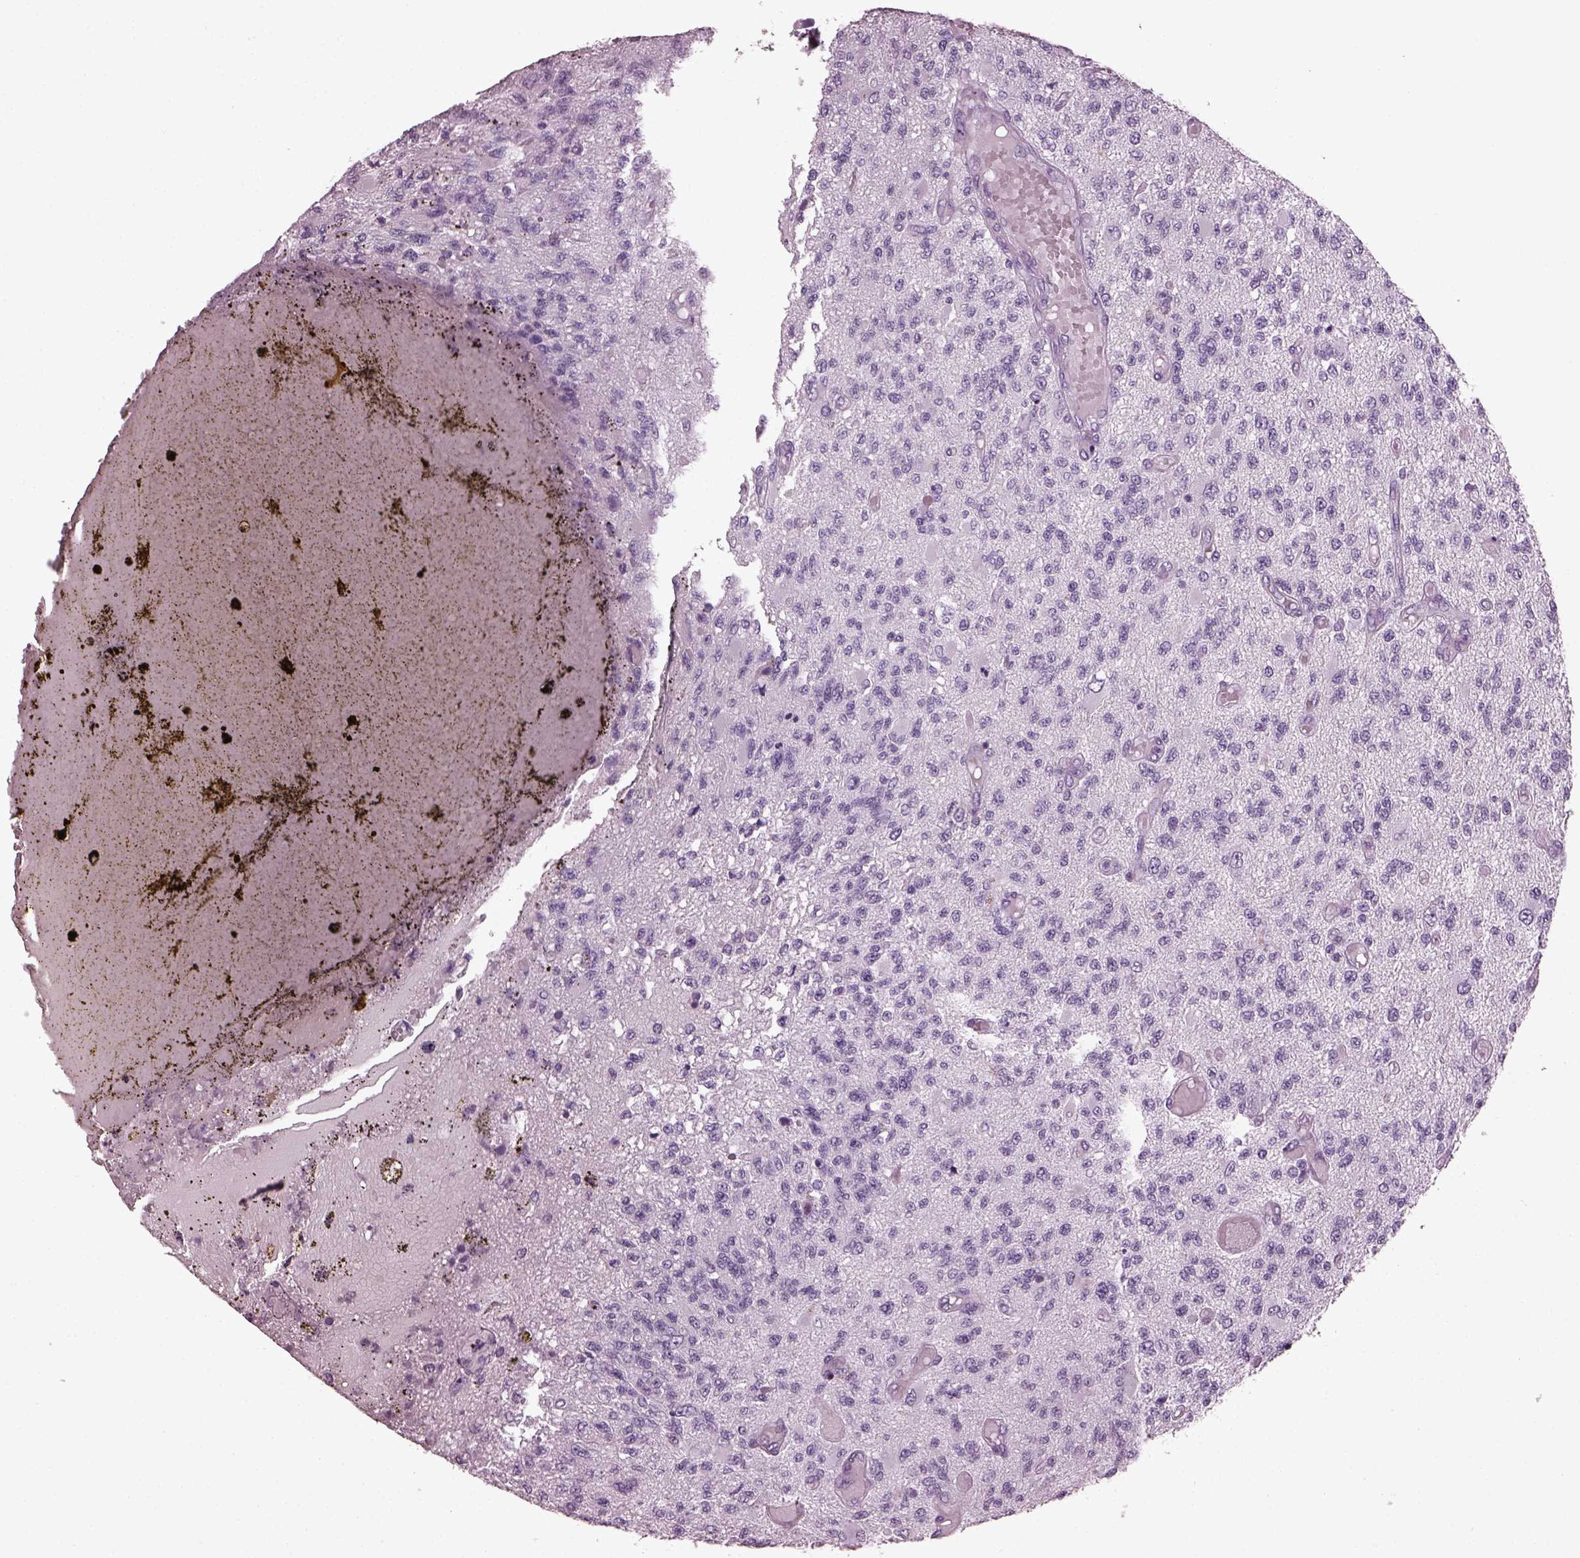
{"staining": {"intensity": "negative", "quantity": "none", "location": "none"}, "tissue": "glioma", "cell_type": "Tumor cells", "image_type": "cancer", "snomed": [{"axis": "morphology", "description": "Glioma, malignant, High grade"}, {"axis": "topography", "description": "Brain"}], "caption": "Glioma was stained to show a protein in brown. There is no significant expression in tumor cells.", "gene": "PDC", "patient": {"sex": "female", "age": 63}}